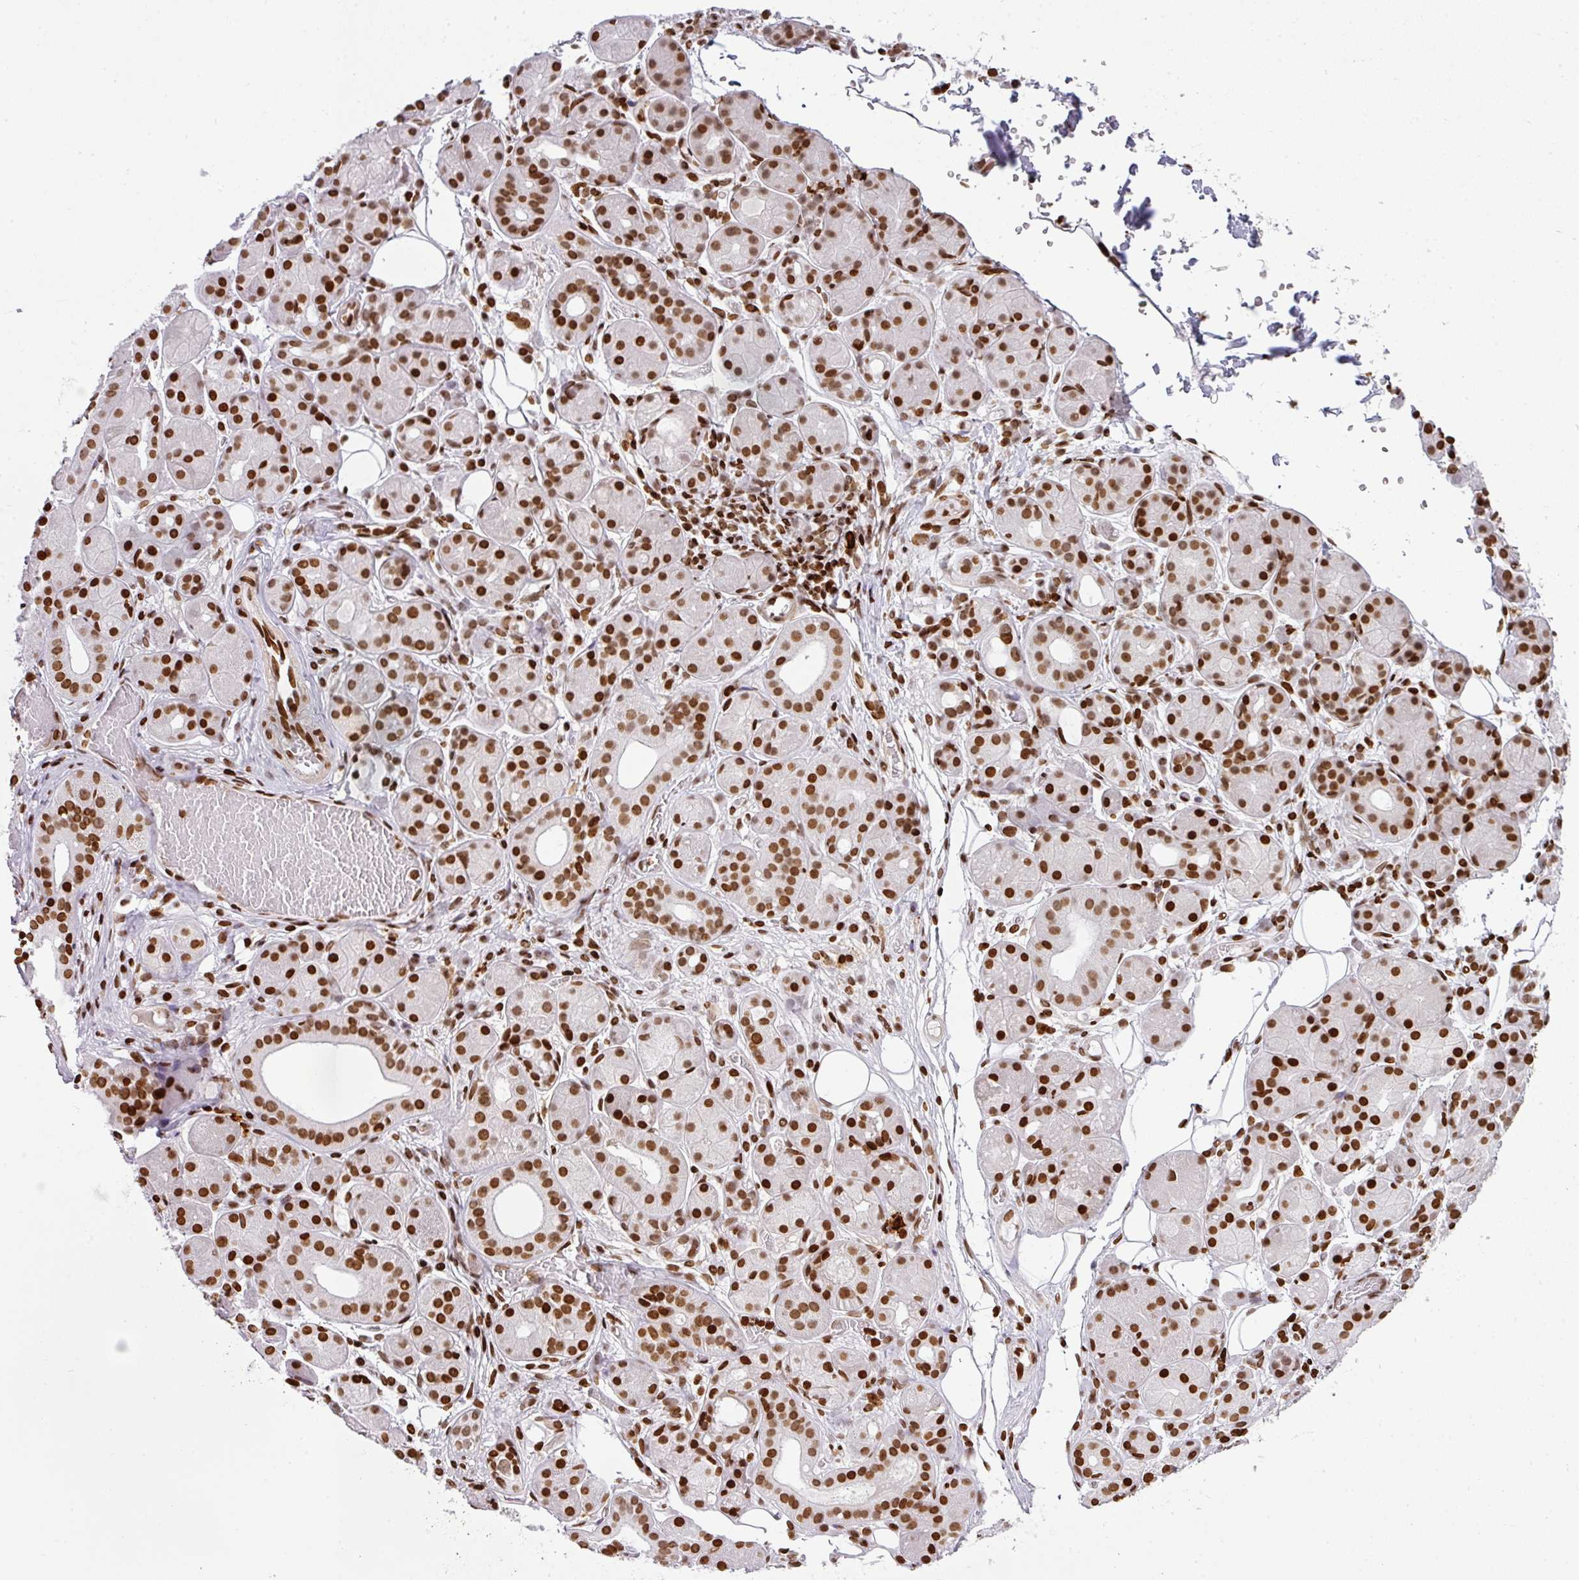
{"staining": {"intensity": "strong", "quantity": ">75%", "location": "nuclear"}, "tissue": "salivary gland", "cell_type": "Glandular cells", "image_type": "normal", "snomed": [{"axis": "morphology", "description": "Squamous cell carcinoma, NOS"}, {"axis": "topography", "description": "Skin"}, {"axis": "topography", "description": "Head-Neck"}], "caption": "Approximately >75% of glandular cells in unremarkable salivary gland reveal strong nuclear protein expression as visualized by brown immunohistochemical staining.", "gene": "RASL11A", "patient": {"sex": "male", "age": 80}}